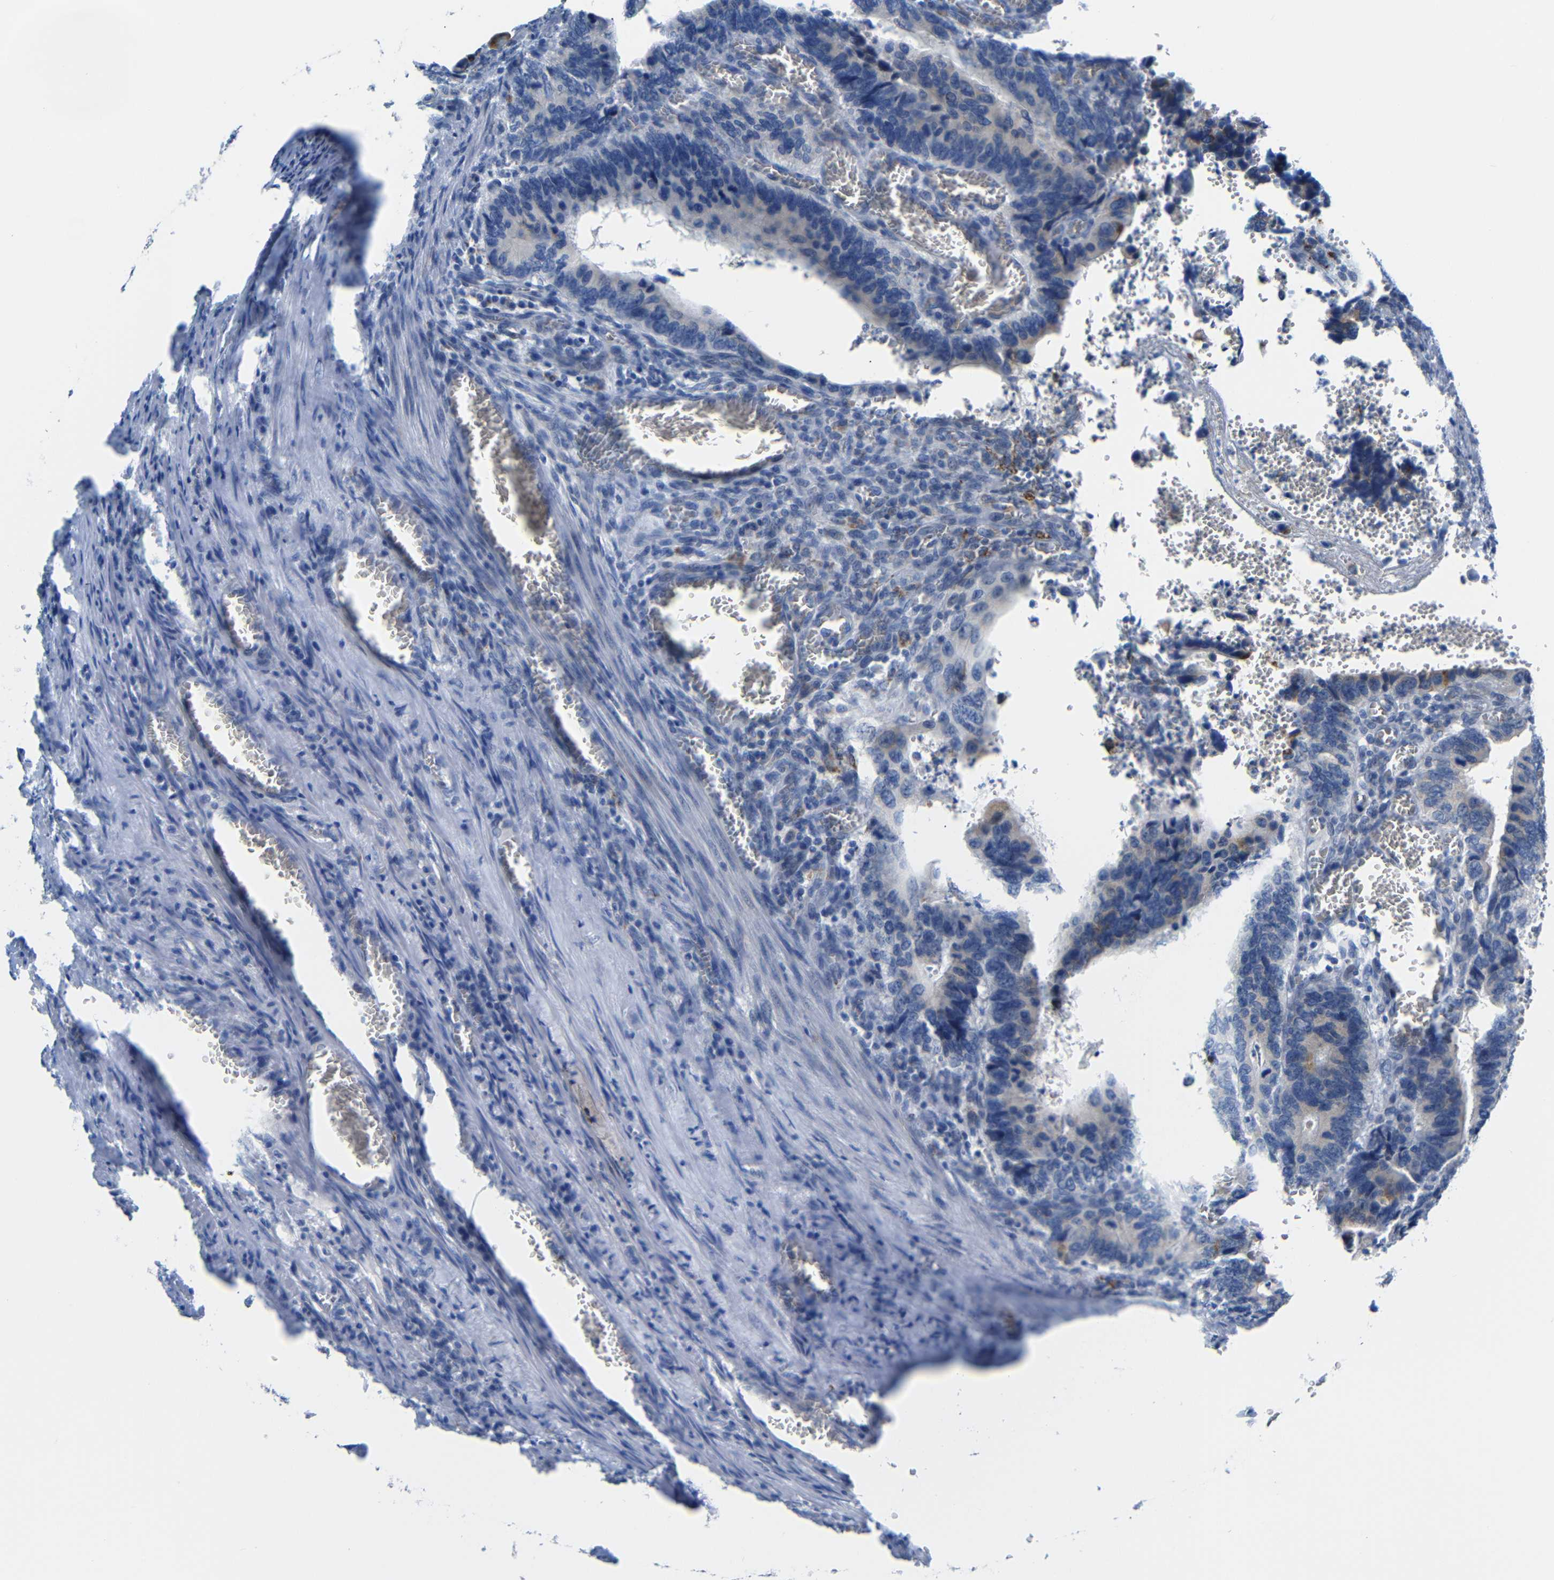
{"staining": {"intensity": "negative", "quantity": "none", "location": "none"}, "tissue": "colorectal cancer", "cell_type": "Tumor cells", "image_type": "cancer", "snomed": [{"axis": "morphology", "description": "Adenocarcinoma, NOS"}, {"axis": "topography", "description": "Colon"}], "caption": "An immunohistochemistry (IHC) photomicrograph of colorectal cancer (adenocarcinoma) is shown. There is no staining in tumor cells of colorectal cancer (adenocarcinoma).", "gene": "C15orf48", "patient": {"sex": "male", "age": 72}}